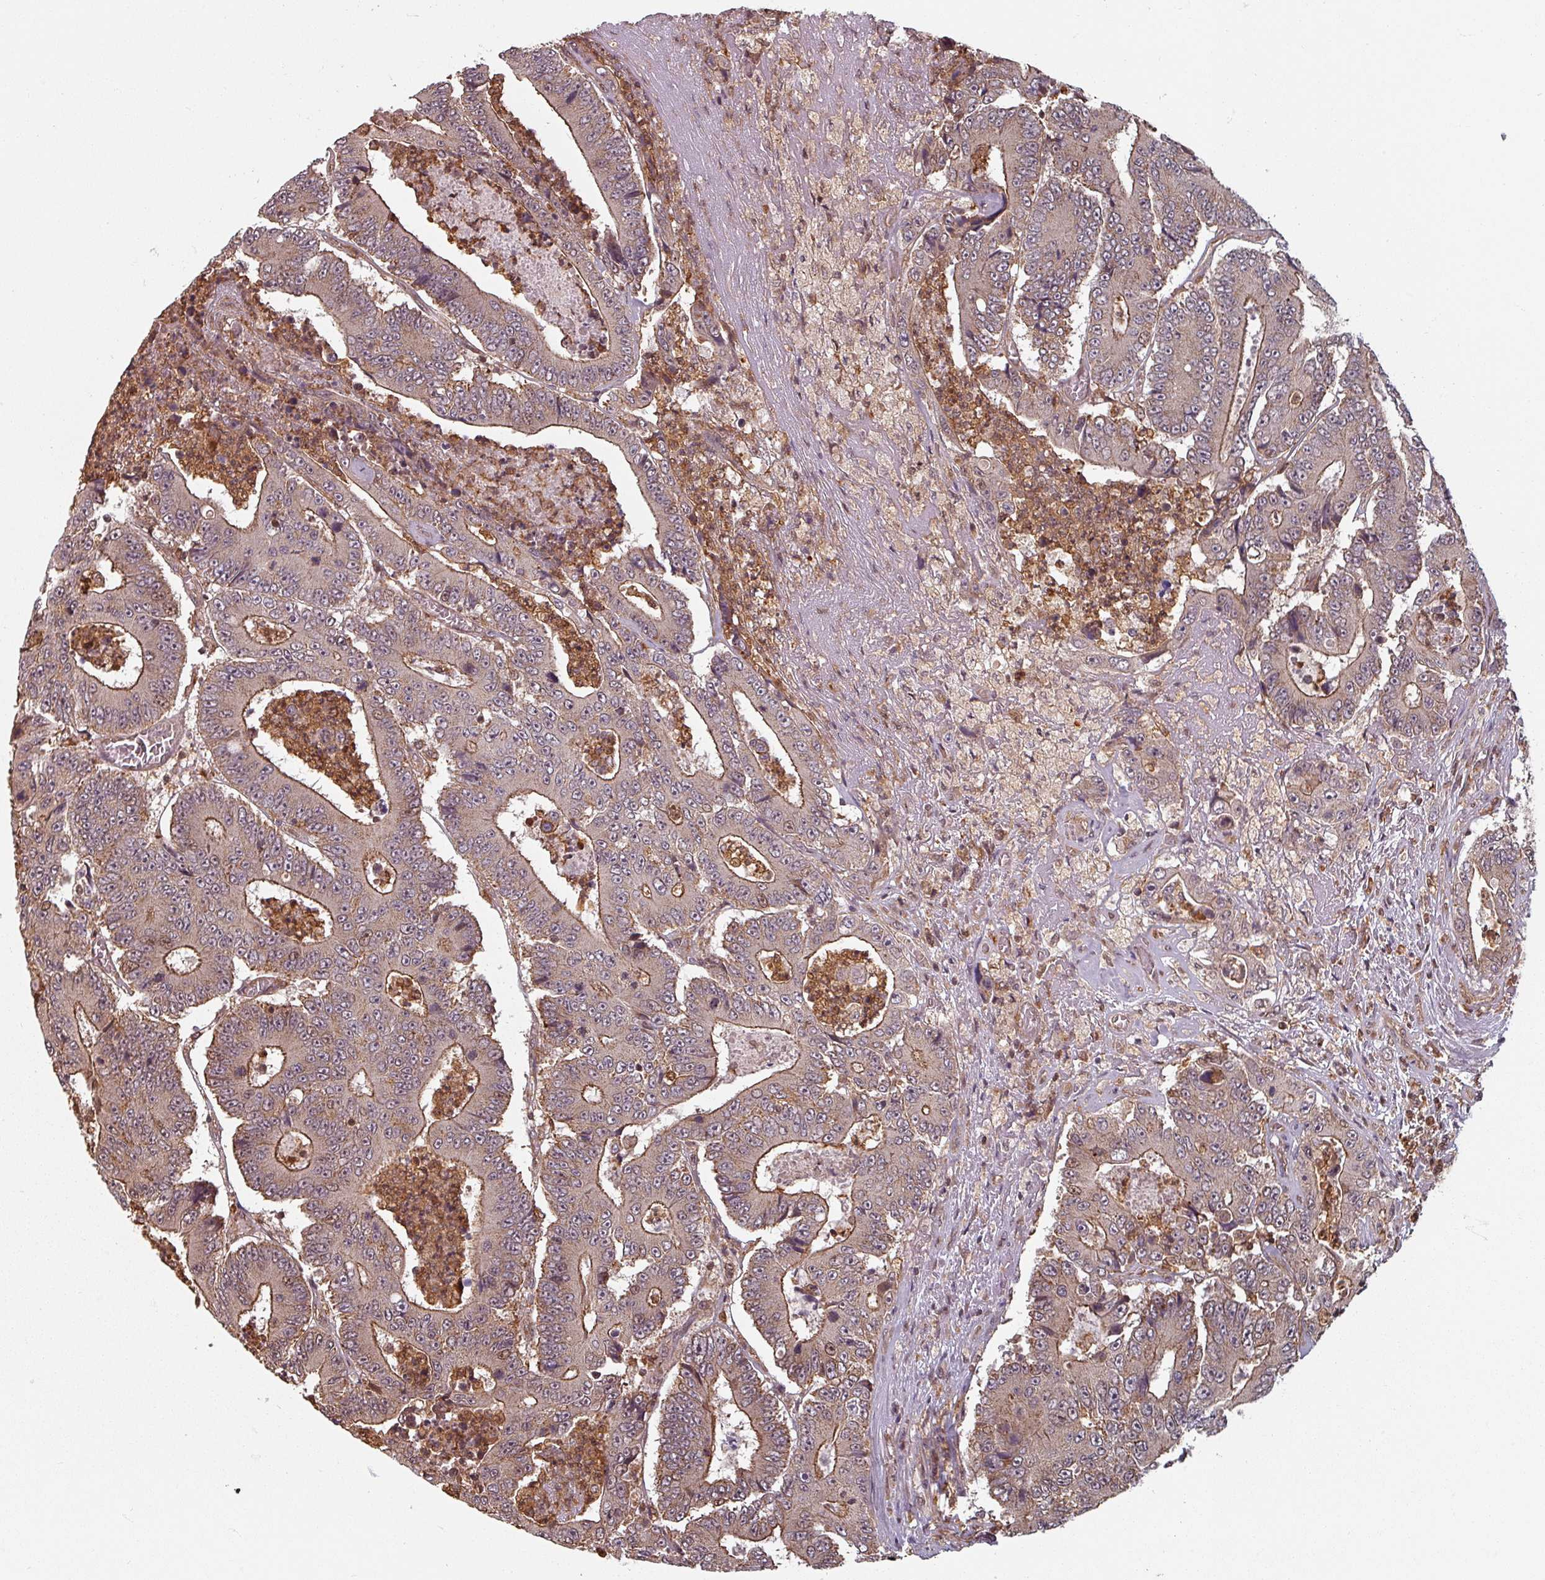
{"staining": {"intensity": "moderate", "quantity": "25%-75%", "location": "cytoplasmic/membranous,nuclear"}, "tissue": "colorectal cancer", "cell_type": "Tumor cells", "image_type": "cancer", "snomed": [{"axis": "morphology", "description": "Adenocarcinoma, NOS"}, {"axis": "topography", "description": "Colon"}], "caption": "Immunohistochemical staining of colorectal cancer exhibits medium levels of moderate cytoplasmic/membranous and nuclear protein staining in approximately 25%-75% of tumor cells.", "gene": "EID1", "patient": {"sex": "male", "age": 83}}